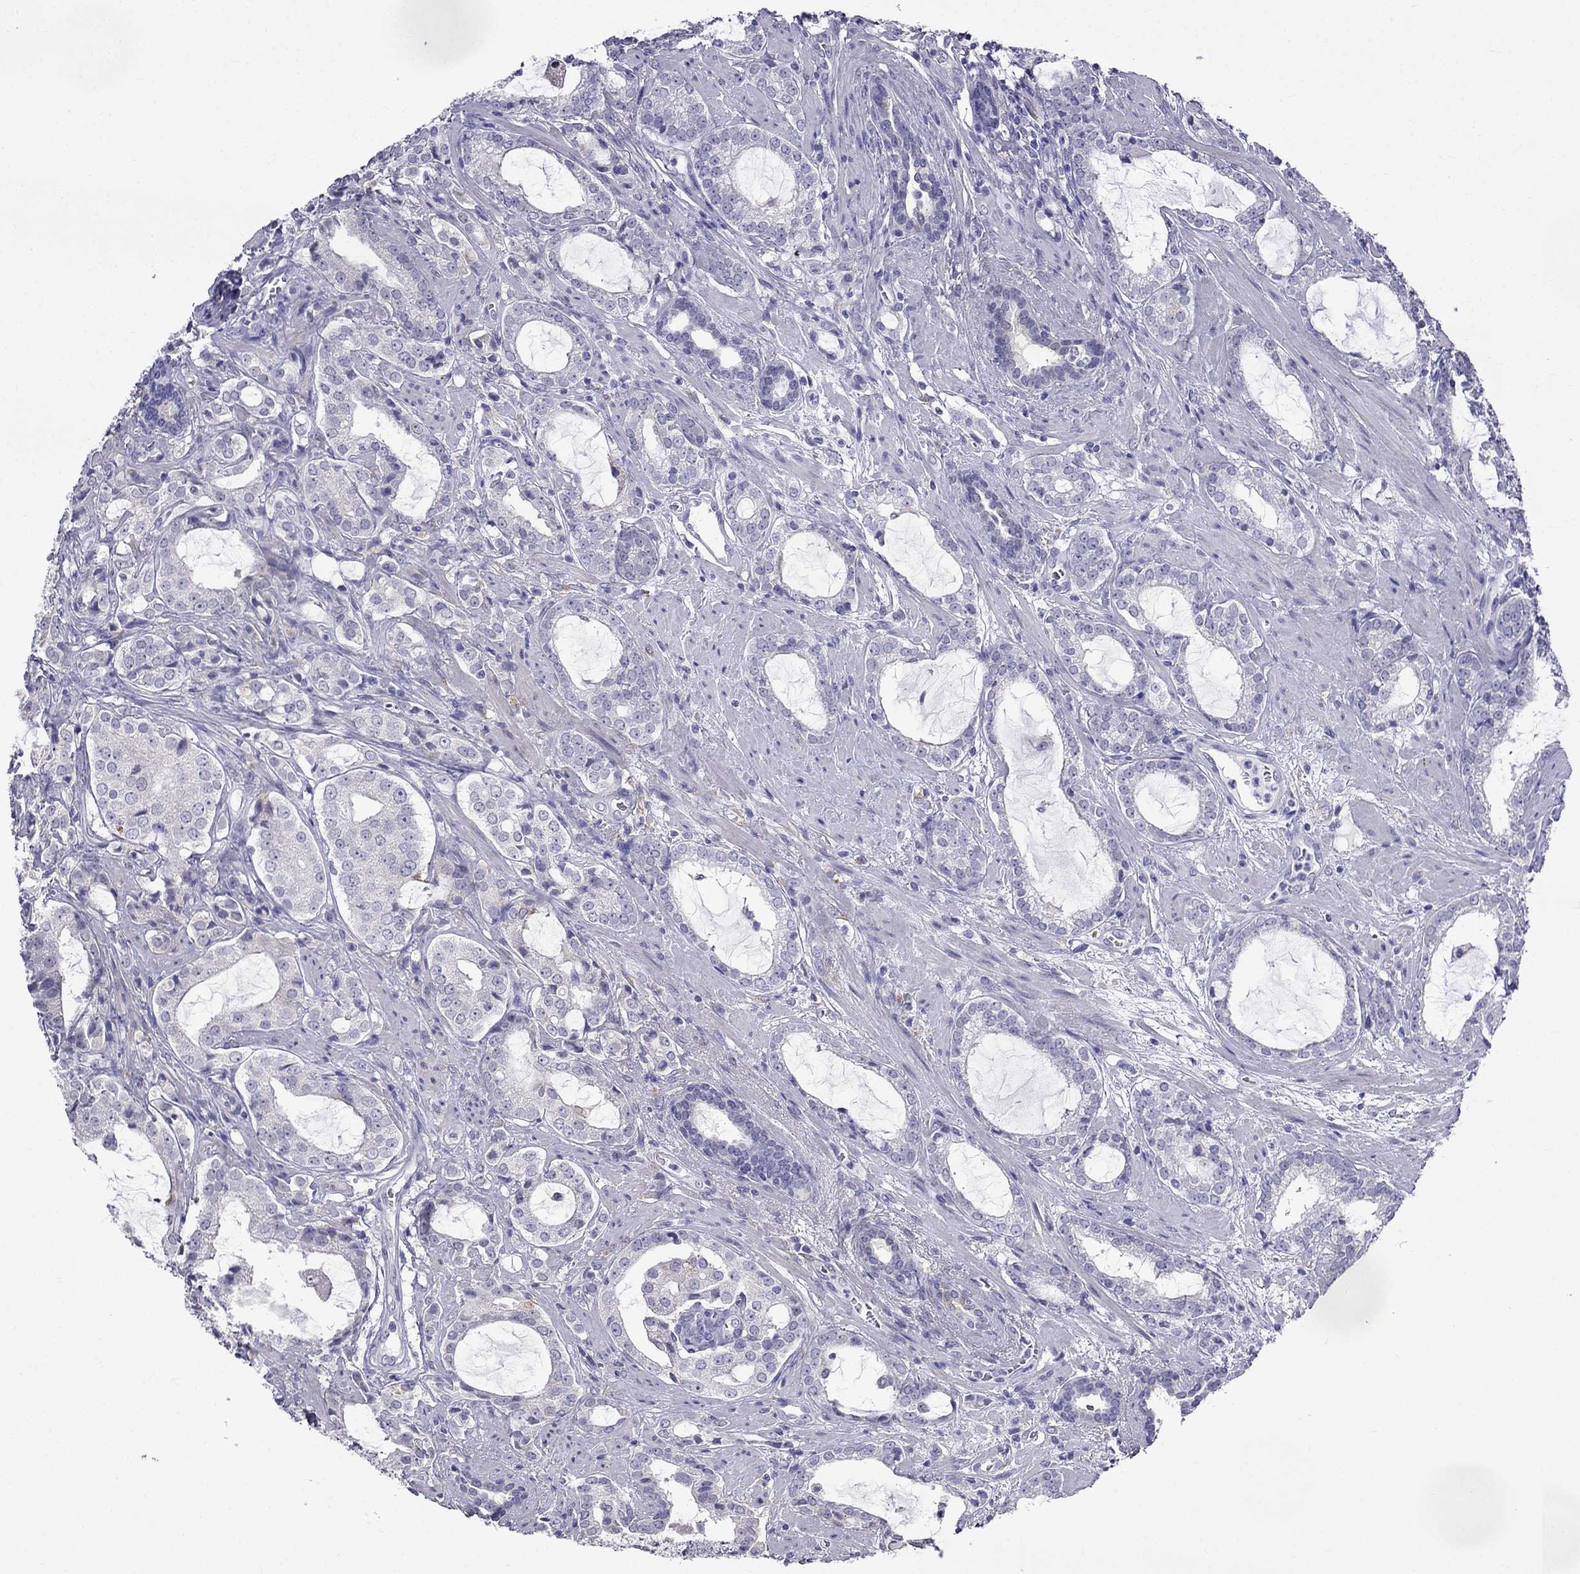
{"staining": {"intensity": "negative", "quantity": "none", "location": "none"}, "tissue": "prostate cancer", "cell_type": "Tumor cells", "image_type": "cancer", "snomed": [{"axis": "morphology", "description": "Adenocarcinoma, NOS"}, {"axis": "topography", "description": "Prostate"}], "caption": "The immunohistochemistry (IHC) micrograph has no significant positivity in tumor cells of prostate adenocarcinoma tissue.", "gene": "MGP", "patient": {"sex": "male", "age": 66}}